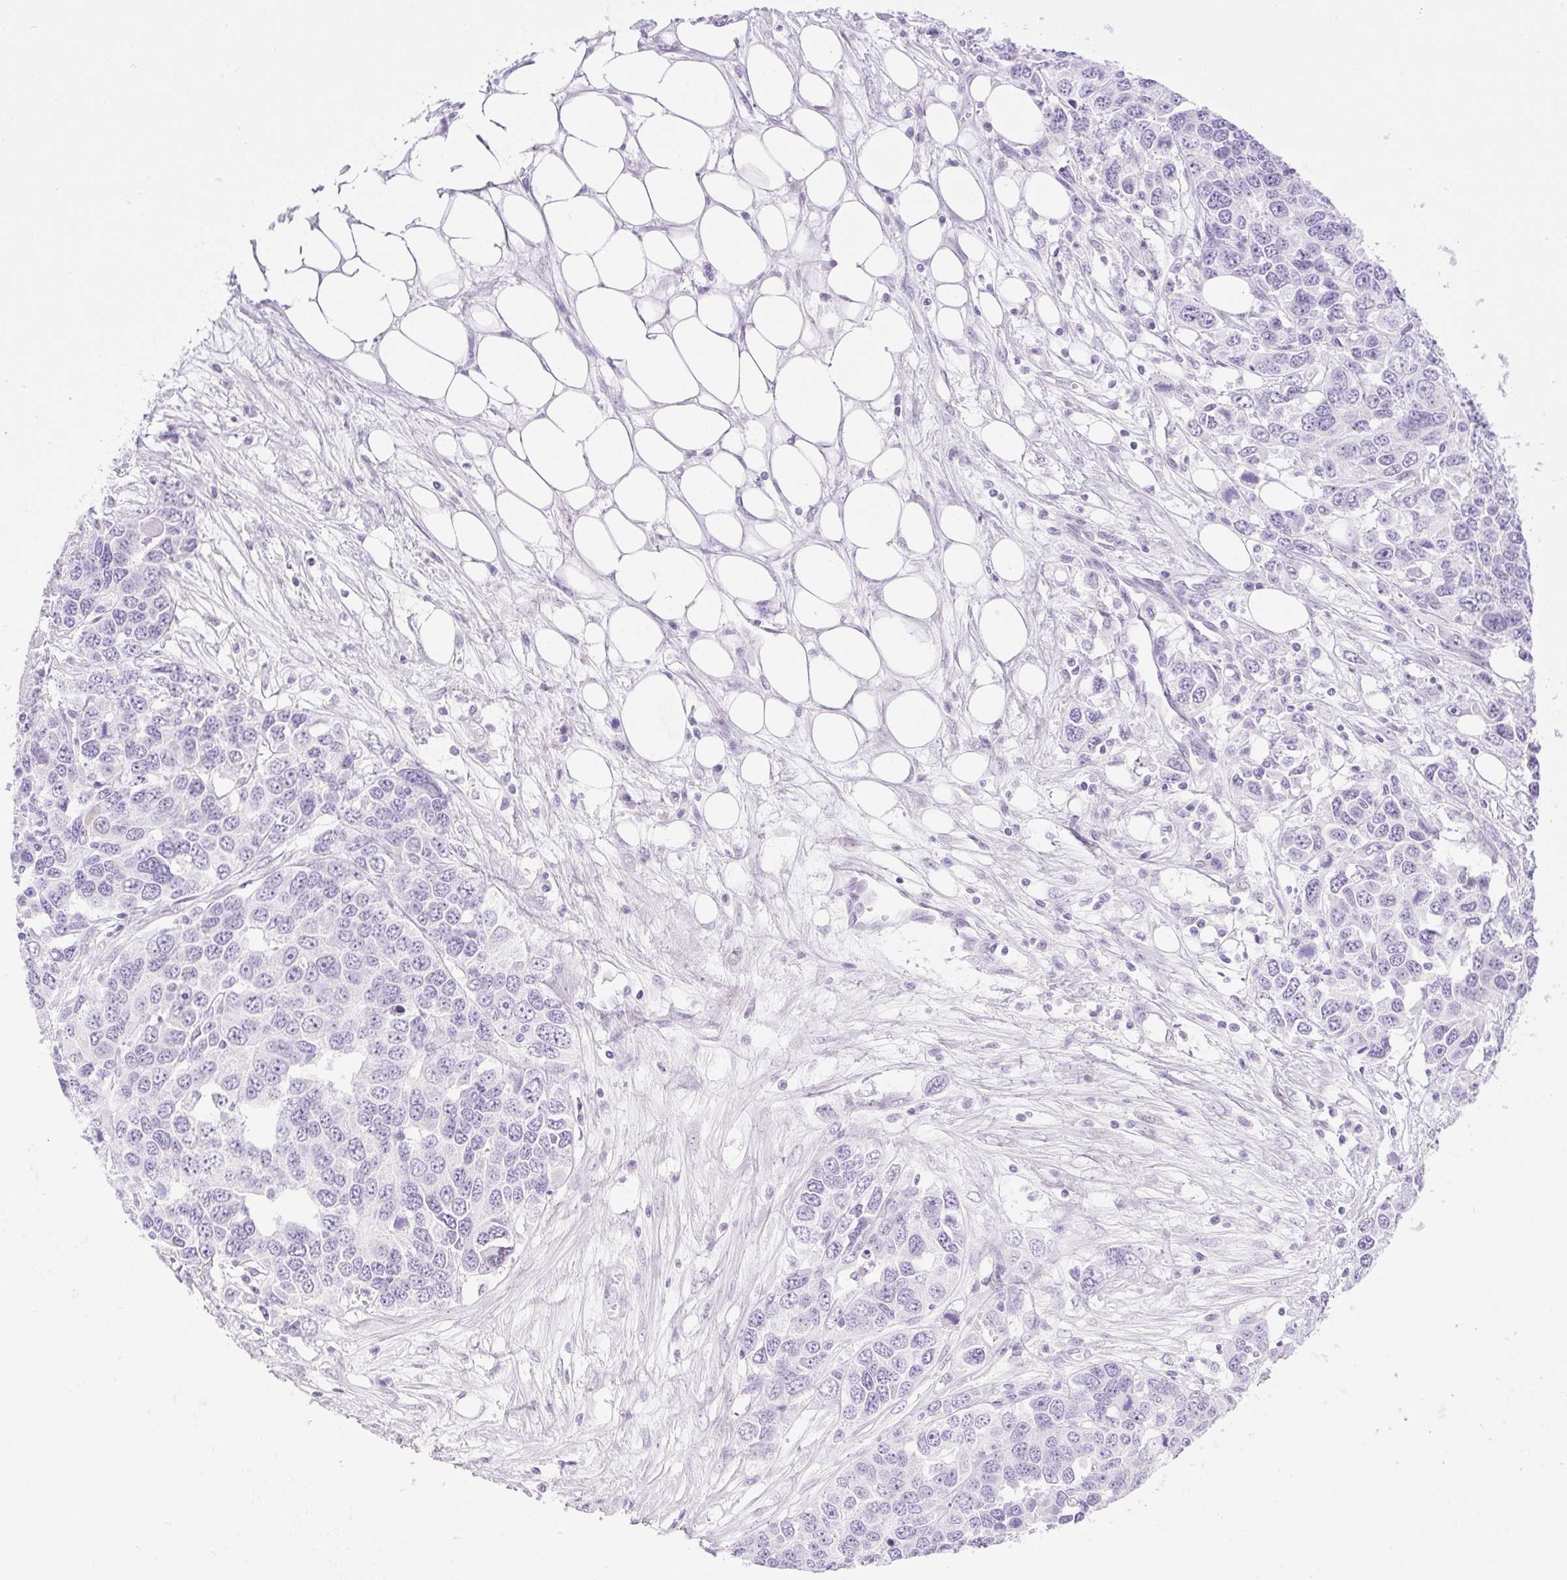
{"staining": {"intensity": "negative", "quantity": "none", "location": "none"}, "tissue": "ovarian cancer", "cell_type": "Tumor cells", "image_type": "cancer", "snomed": [{"axis": "morphology", "description": "Cystadenocarcinoma, serous, NOS"}, {"axis": "topography", "description": "Ovary"}], "caption": "The immunohistochemistry histopathology image has no significant positivity in tumor cells of ovarian cancer (serous cystadenocarcinoma) tissue. Nuclei are stained in blue.", "gene": "SPRR4", "patient": {"sex": "female", "age": 76}}